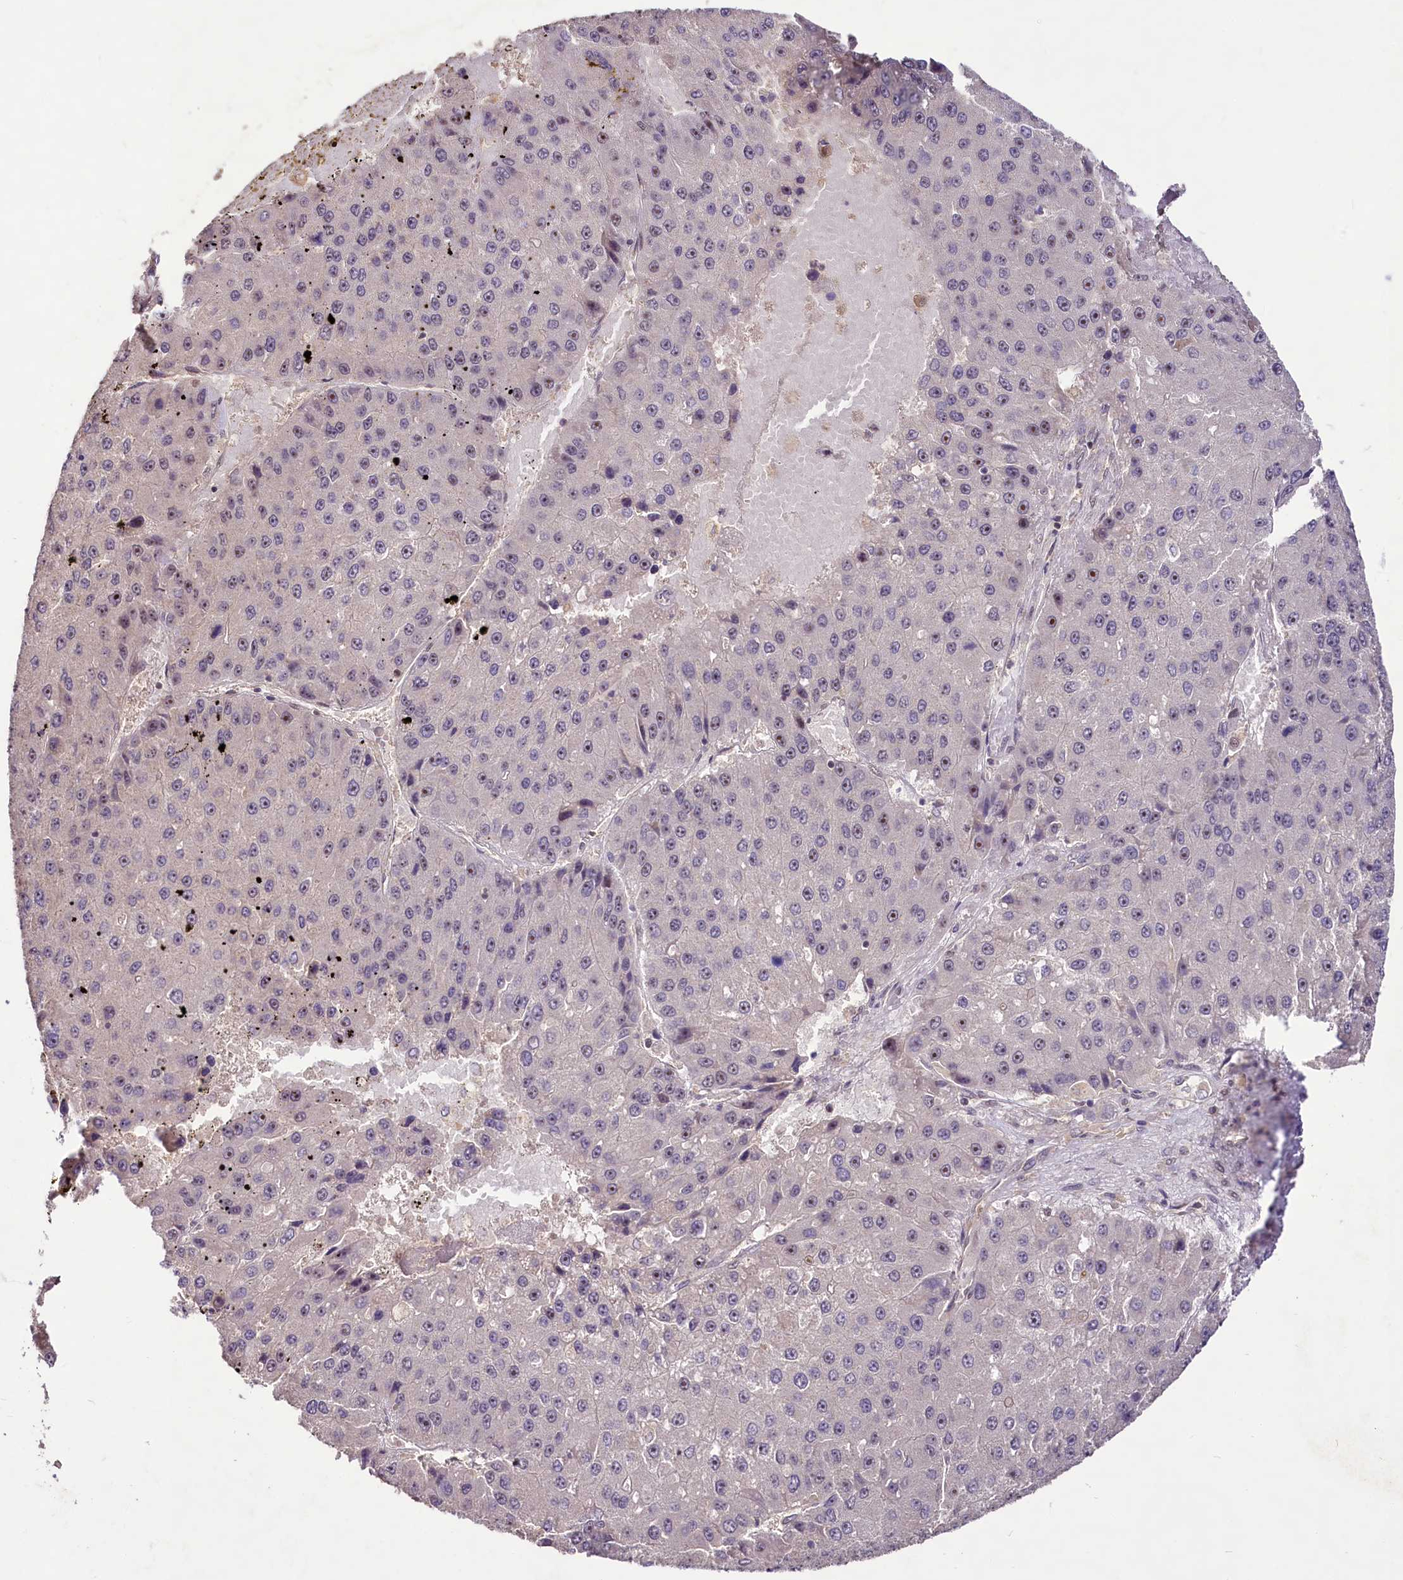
{"staining": {"intensity": "moderate", "quantity": "<25%", "location": "nuclear"}, "tissue": "liver cancer", "cell_type": "Tumor cells", "image_type": "cancer", "snomed": [{"axis": "morphology", "description": "Carcinoma, Hepatocellular, NOS"}, {"axis": "topography", "description": "Liver"}], "caption": "Immunohistochemistry image of neoplastic tissue: human liver cancer stained using immunohistochemistry (IHC) demonstrates low levels of moderate protein expression localized specifically in the nuclear of tumor cells, appearing as a nuclear brown color.", "gene": "RRP8", "patient": {"sex": "female", "age": 73}}